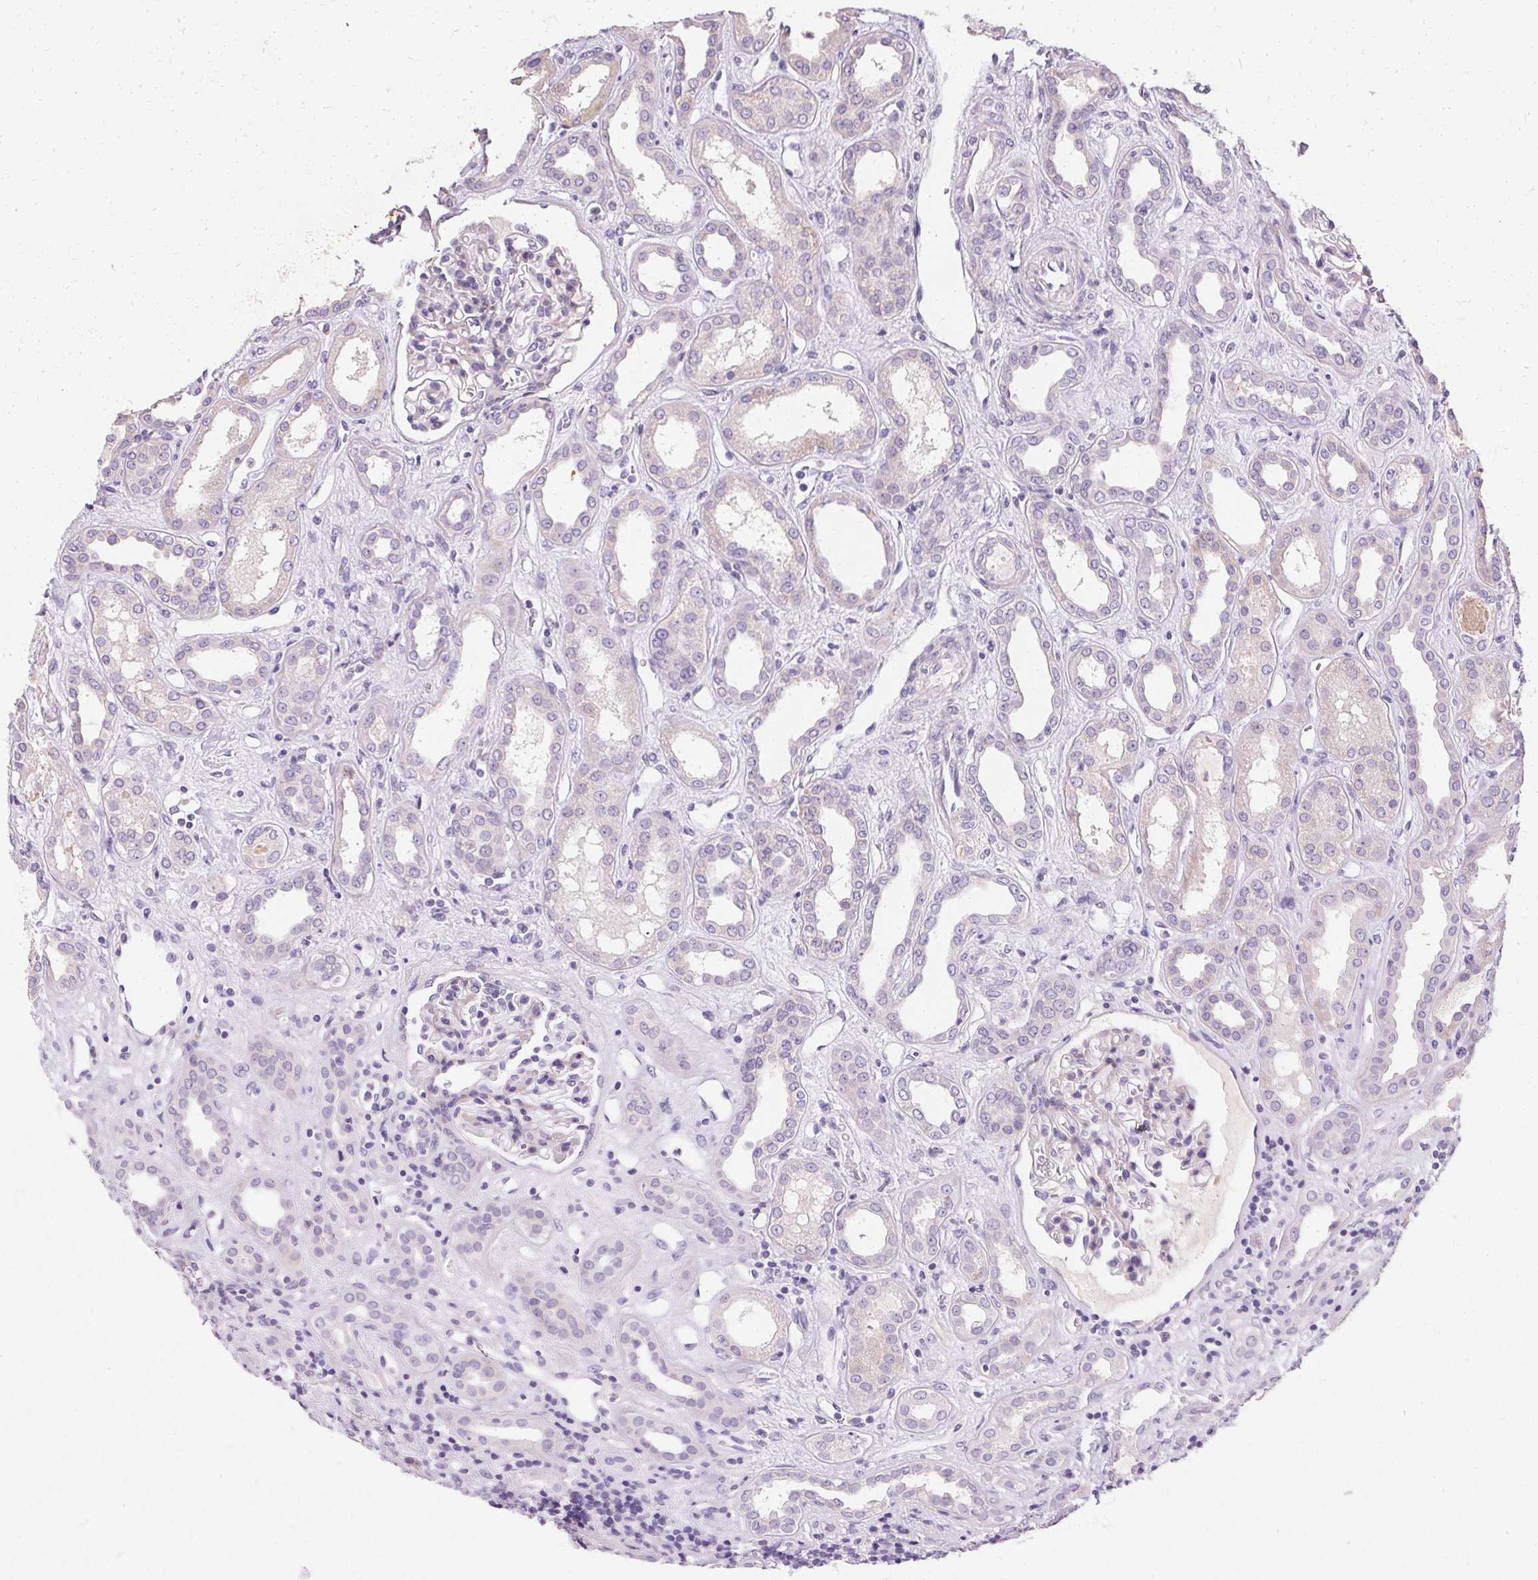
{"staining": {"intensity": "negative", "quantity": "none", "location": "none"}, "tissue": "kidney", "cell_type": "Cells in glomeruli", "image_type": "normal", "snomed": [{"axis": "morphology", "description": "Normal tissue, NOS"}, {"axis": "topography", "description": "Kidney"}], "caption": "Human kidney stained for a protein using immunohistochemistry shows no positivity in cells in glomeruli.", "gene": "TRIP13", "patient": {"sex": "male", "age": 59}}